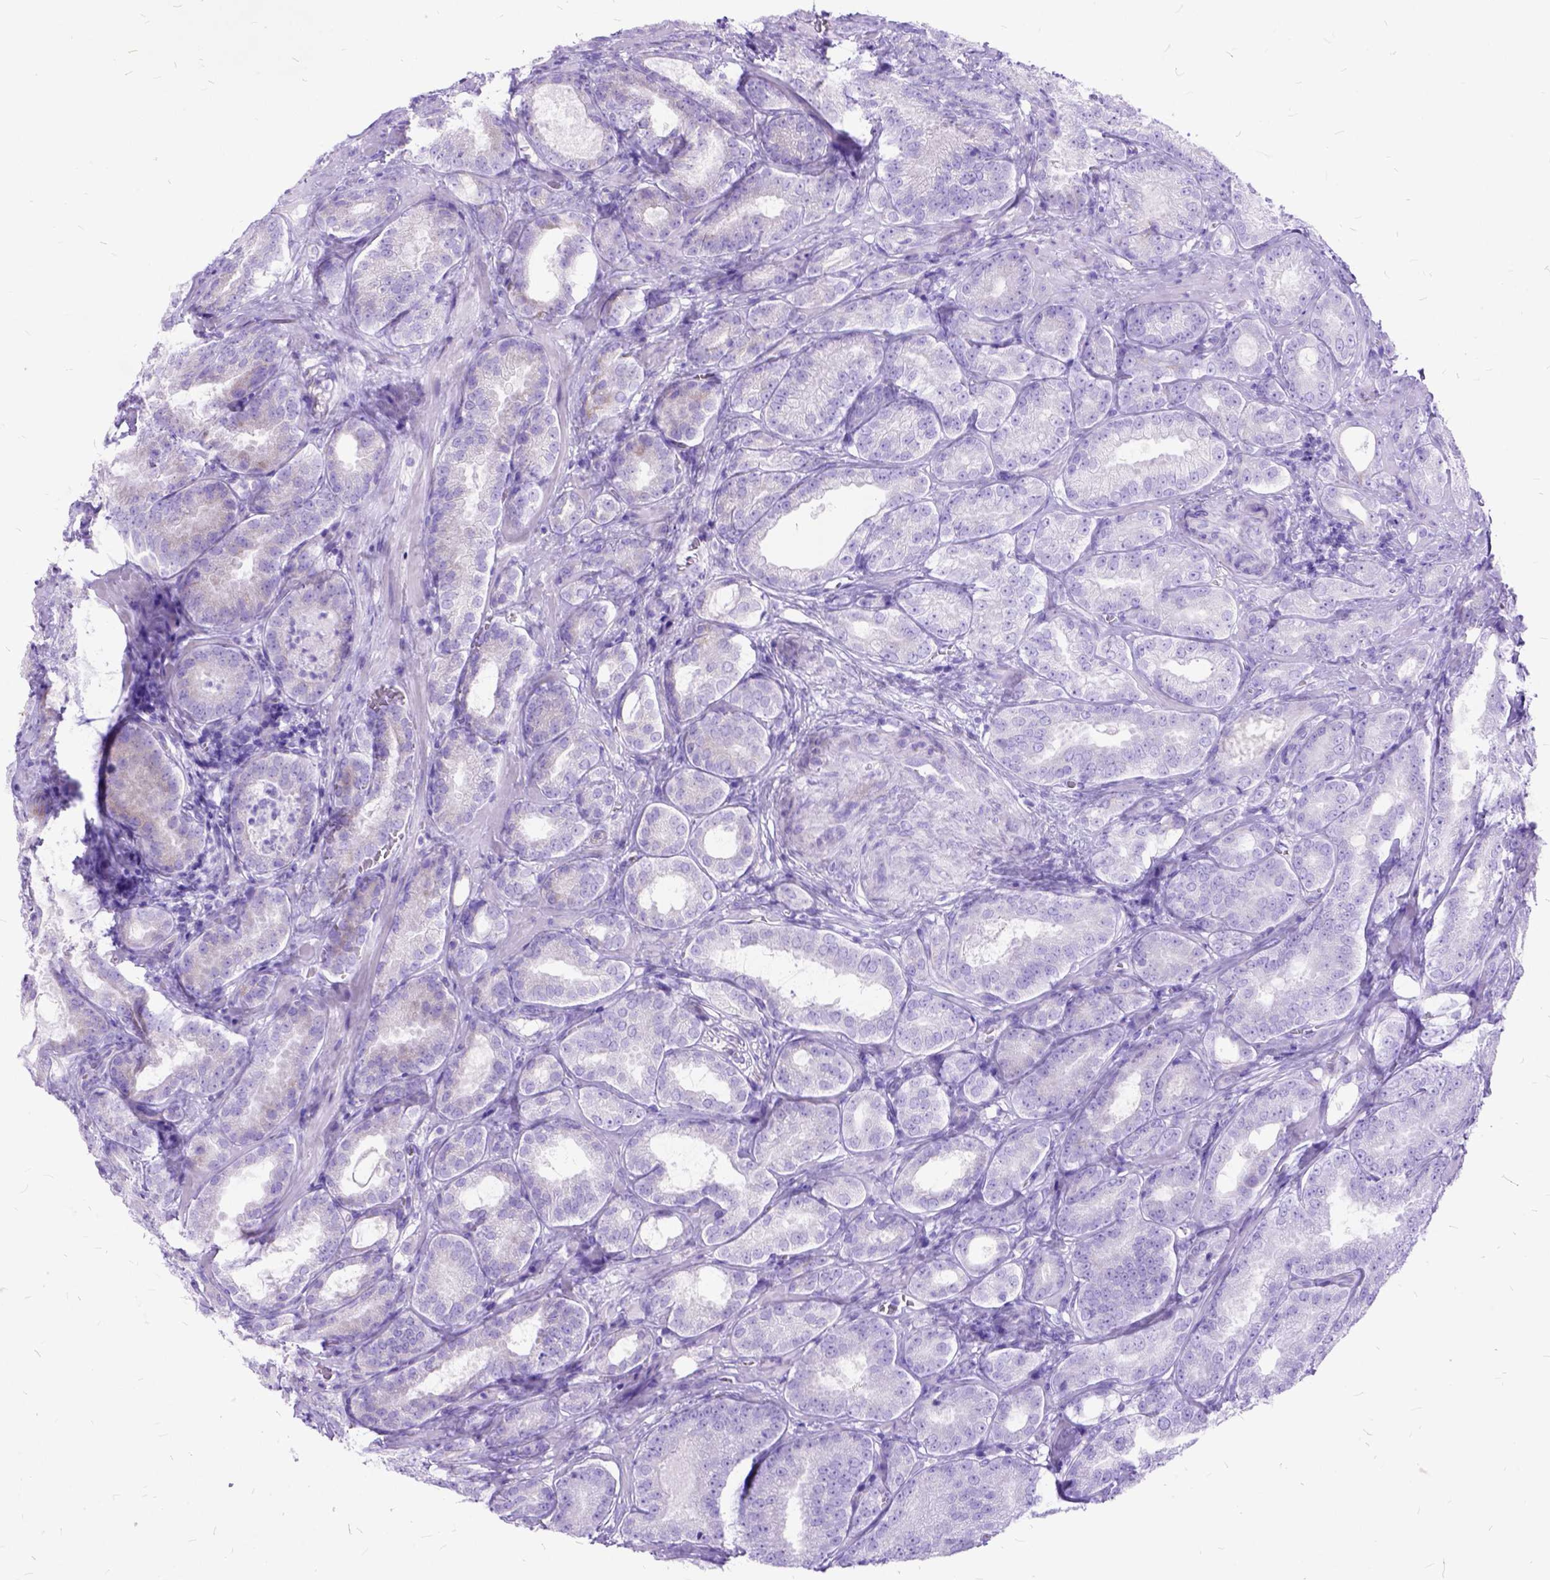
{"staining": {"intensity": "negative", "quantity": "none", "location": "none"}, "tissue": "prostate cancer", "cell_type": "Tumor cells", "image_type": "cancer", "snomed": [{"axis": "morphology", "description": "Adenocarcinoma, High grade"}, {"axis": "topography", "description": "Prostate"}], "caption": "Immunohistochemistry histopathology image of prostate cancer stained for a protein (brown), which displays no expression in tumor cells.", "gene": "DNAH2", "patient": {"sex": "male", "age": 64}}